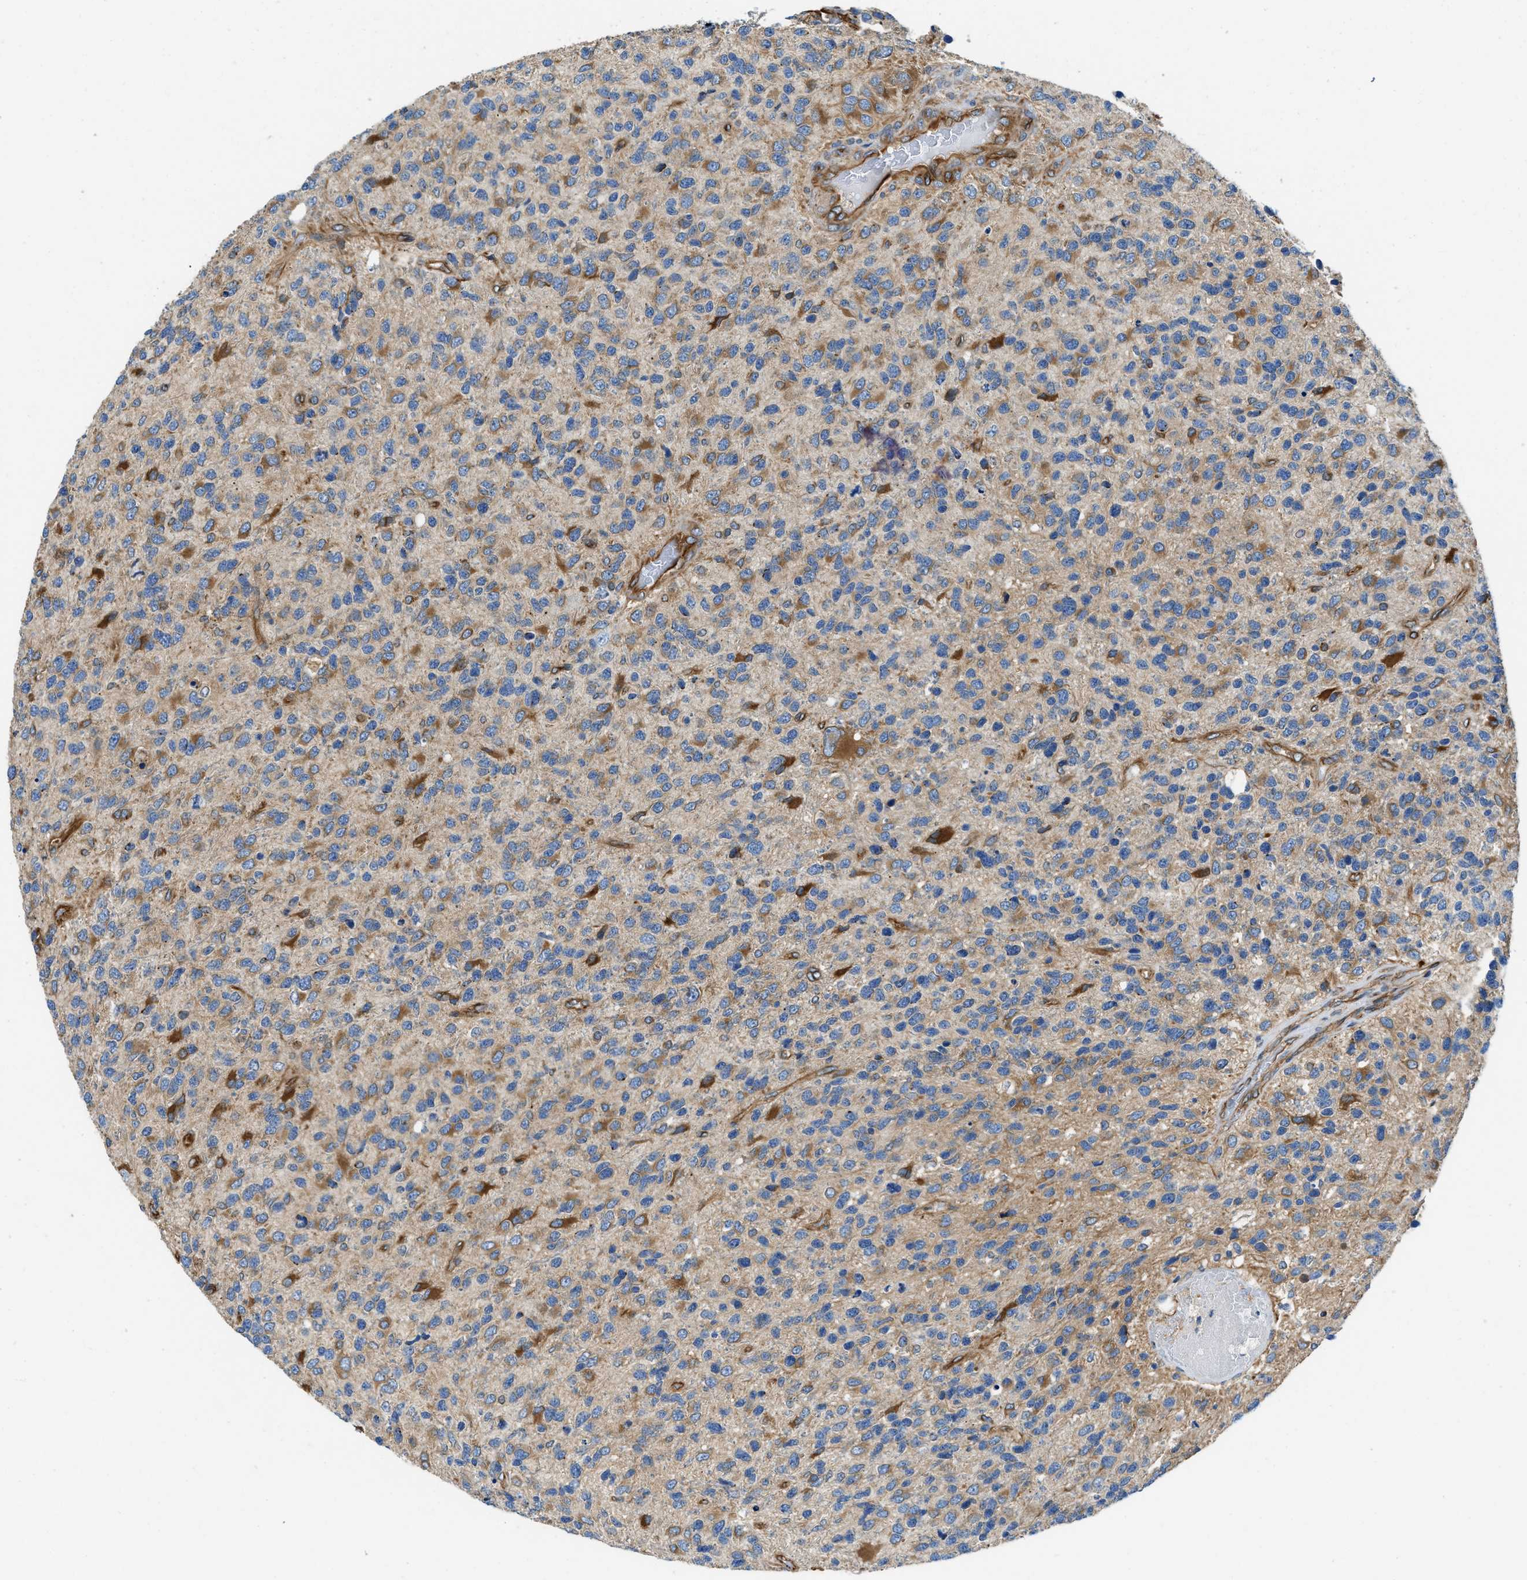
{"staining": {"intensity": "strong", "quantity": "<25%", "location": "cytoplasmic/membranous"}, "tissue": "glioma", "cell_type": "Tumor cells", "image_type": "cancer", "snomed": [{"axis": "morphology", "description": "Glioma, malignant, High grade"}, {"axis": "topography", "description": "Brain"}], "caption": "Protein expression analysis of human glioma reveals strong cytoplasmic/membranous positivity in about <25% of tumor cells.", "gene": "HSD17B12", "patient": {"sex": "female", "age": 58}}